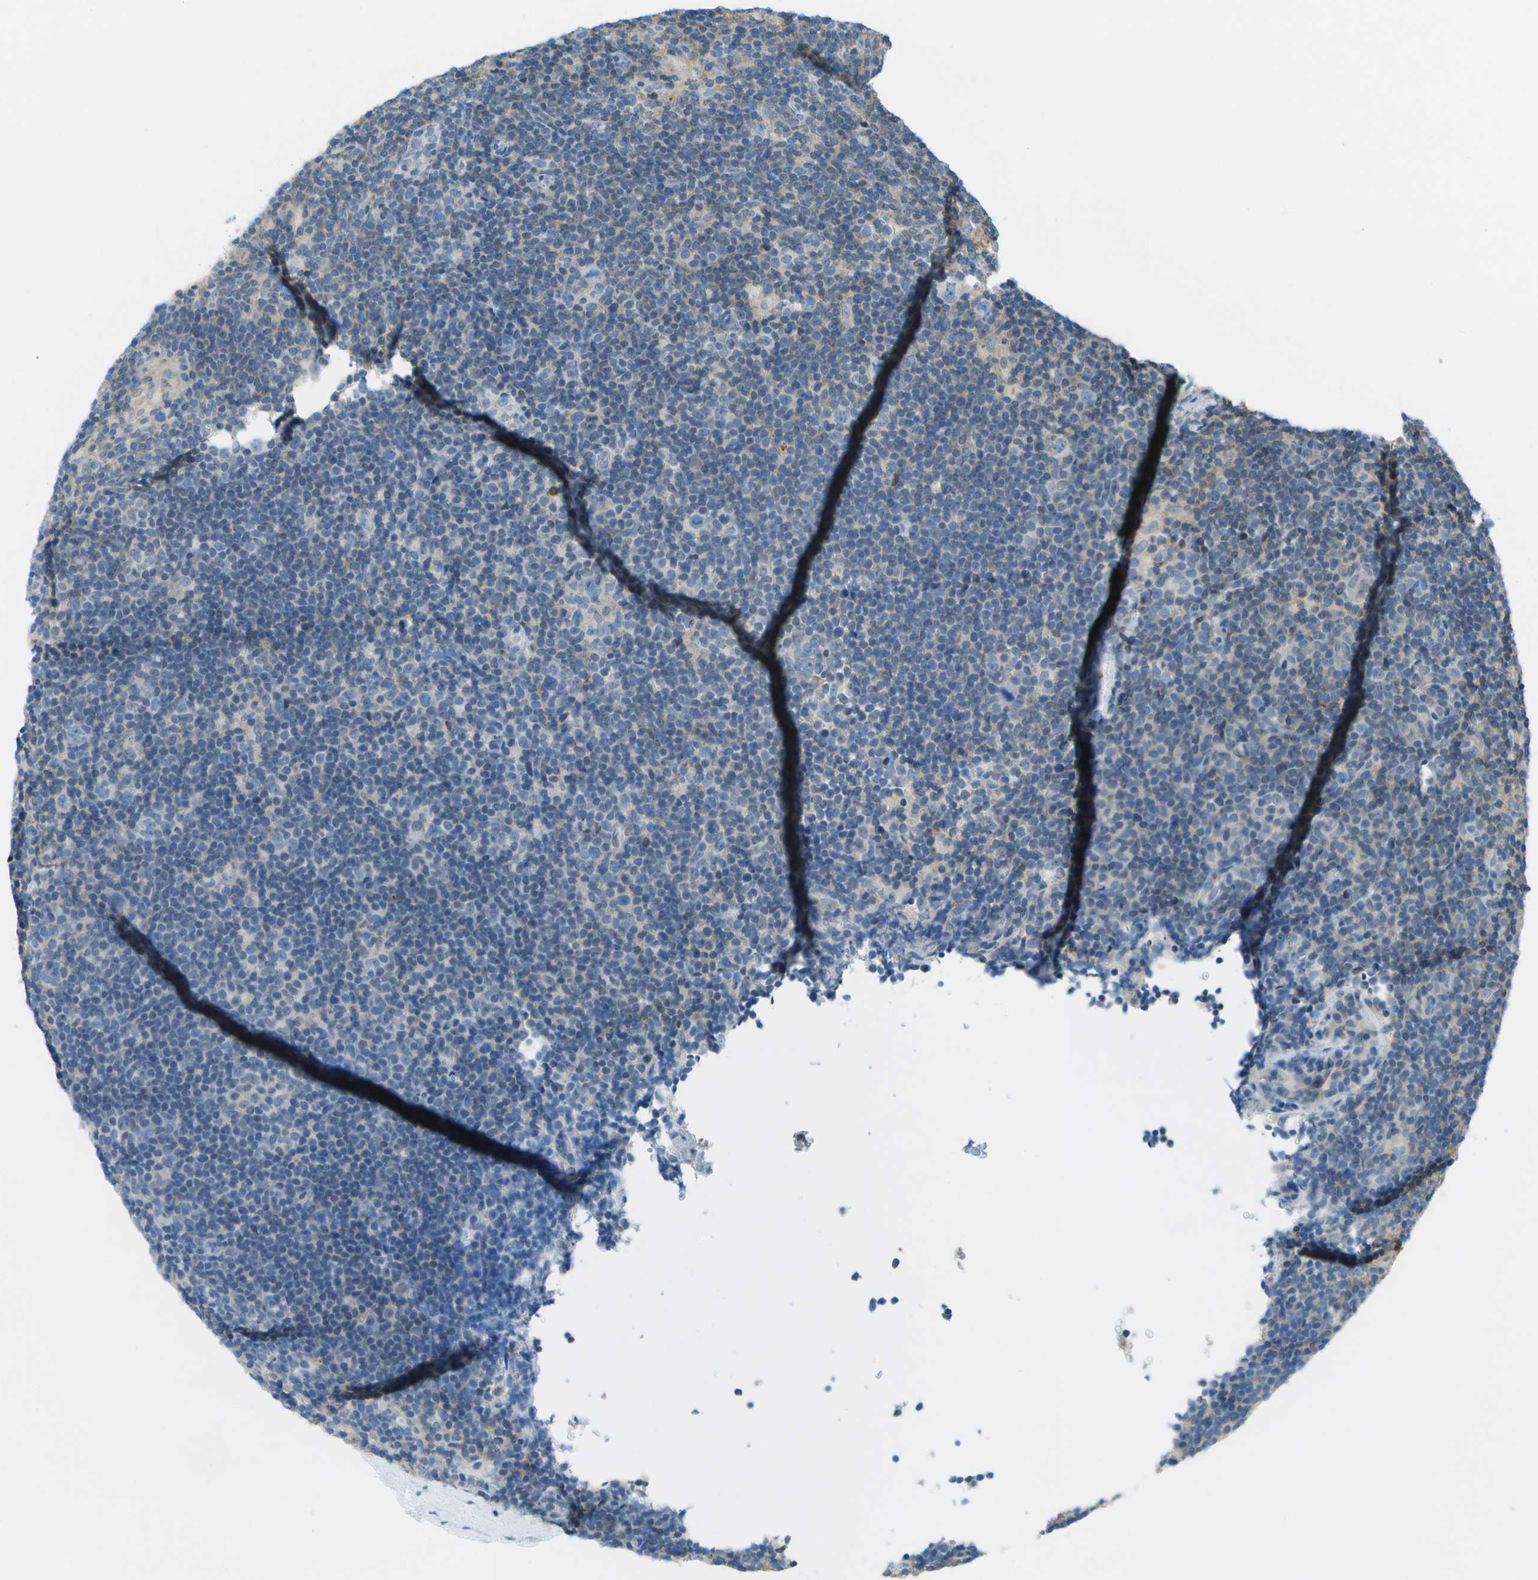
{"staining": {"intensity": "negative", "quantity": "none", "location": "none"}, "tissue": "lymphoma", "cell_type": "Tumor cells", "image_type": "cancer", "snomed": [{"axis": "morphology", "description": "Hodgkin's disease, NOS"}, {"axis": "topography", "description": "Lymph node"}], "caption": "DAB immunohistochemical staining of Hodgkin's disease shows no significant positivity in tumor cells.", "gene": "LRRC66", "patient": {"sex": "female", "age": 57}}